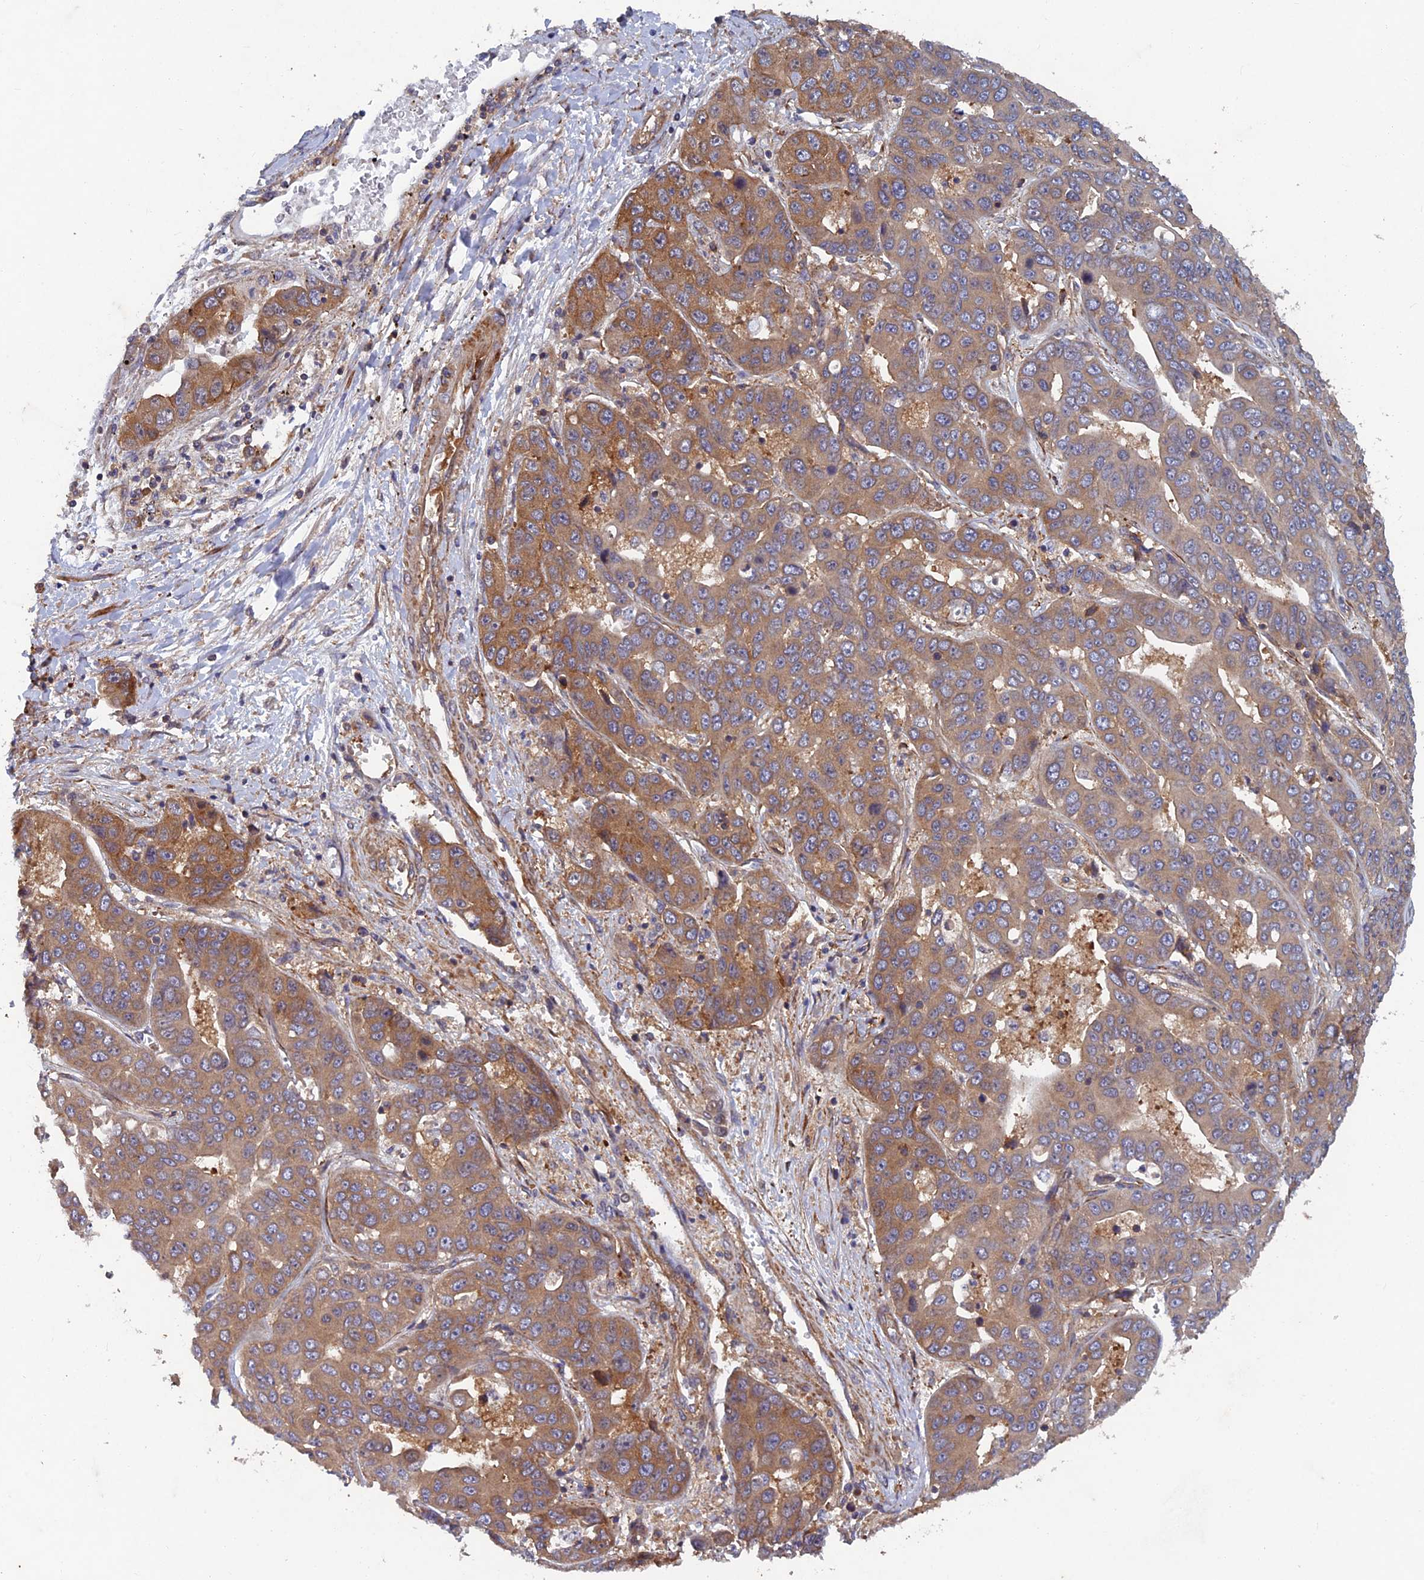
{"staining": {"intensity": "moderate", "quantity": ">75%", "location": "cytoplasmic/membranous"}, "tissue": "liver cancer", "cell_type": "Tumor cells", "image_type": "cancer", "snomed": [{"axis": "morphology", "description": "Cholangiocarcinoma"}, {"axis": "topography", "description": "Liver"}], "caption": "Moderate cytoplasmic/membranous staining is appreciated in approximately >75% of tumor cells in cholangiocarcinoma (liver).", "gene": "NCAPG", "patient": {"sex": "female", "age": 52}}